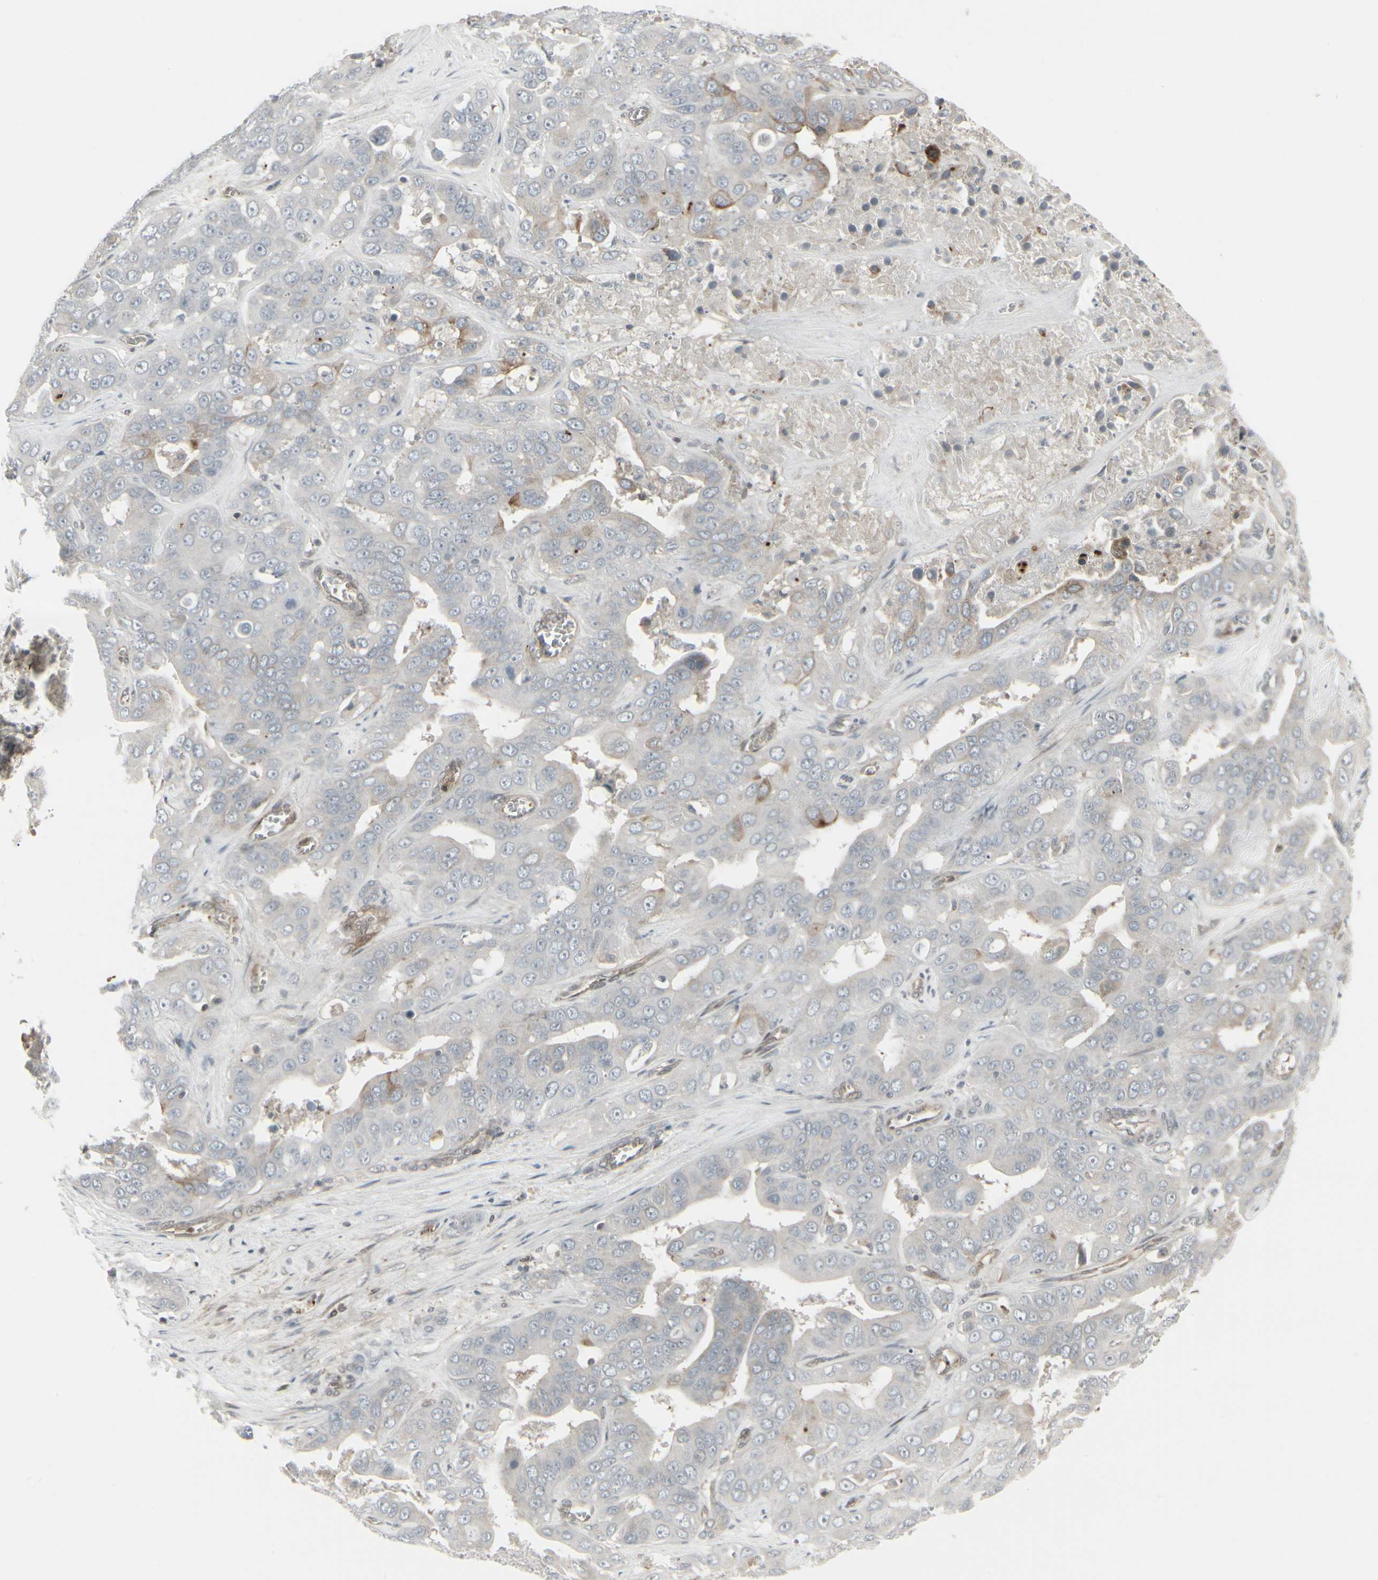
{"staining": {"intensity": "weak", "quantity": "<25%", "location": "cytoplasmic/membranous"}, "tissue": "liver cancer", "cell_type": "Tumor cells", "image_type": "cancer", "snomed": [{"axis": "morphology", "description": "Cholangiocarcinoma"}, {"axis": "topography", "description": "Liver"}], "caption": "Micrograph shows no significant protein positivity in tumor cells of liver cancer (cholangiocarcinoma).", "gene": "IGFBP6", "patient": {"sex": "female", "age": 52}}